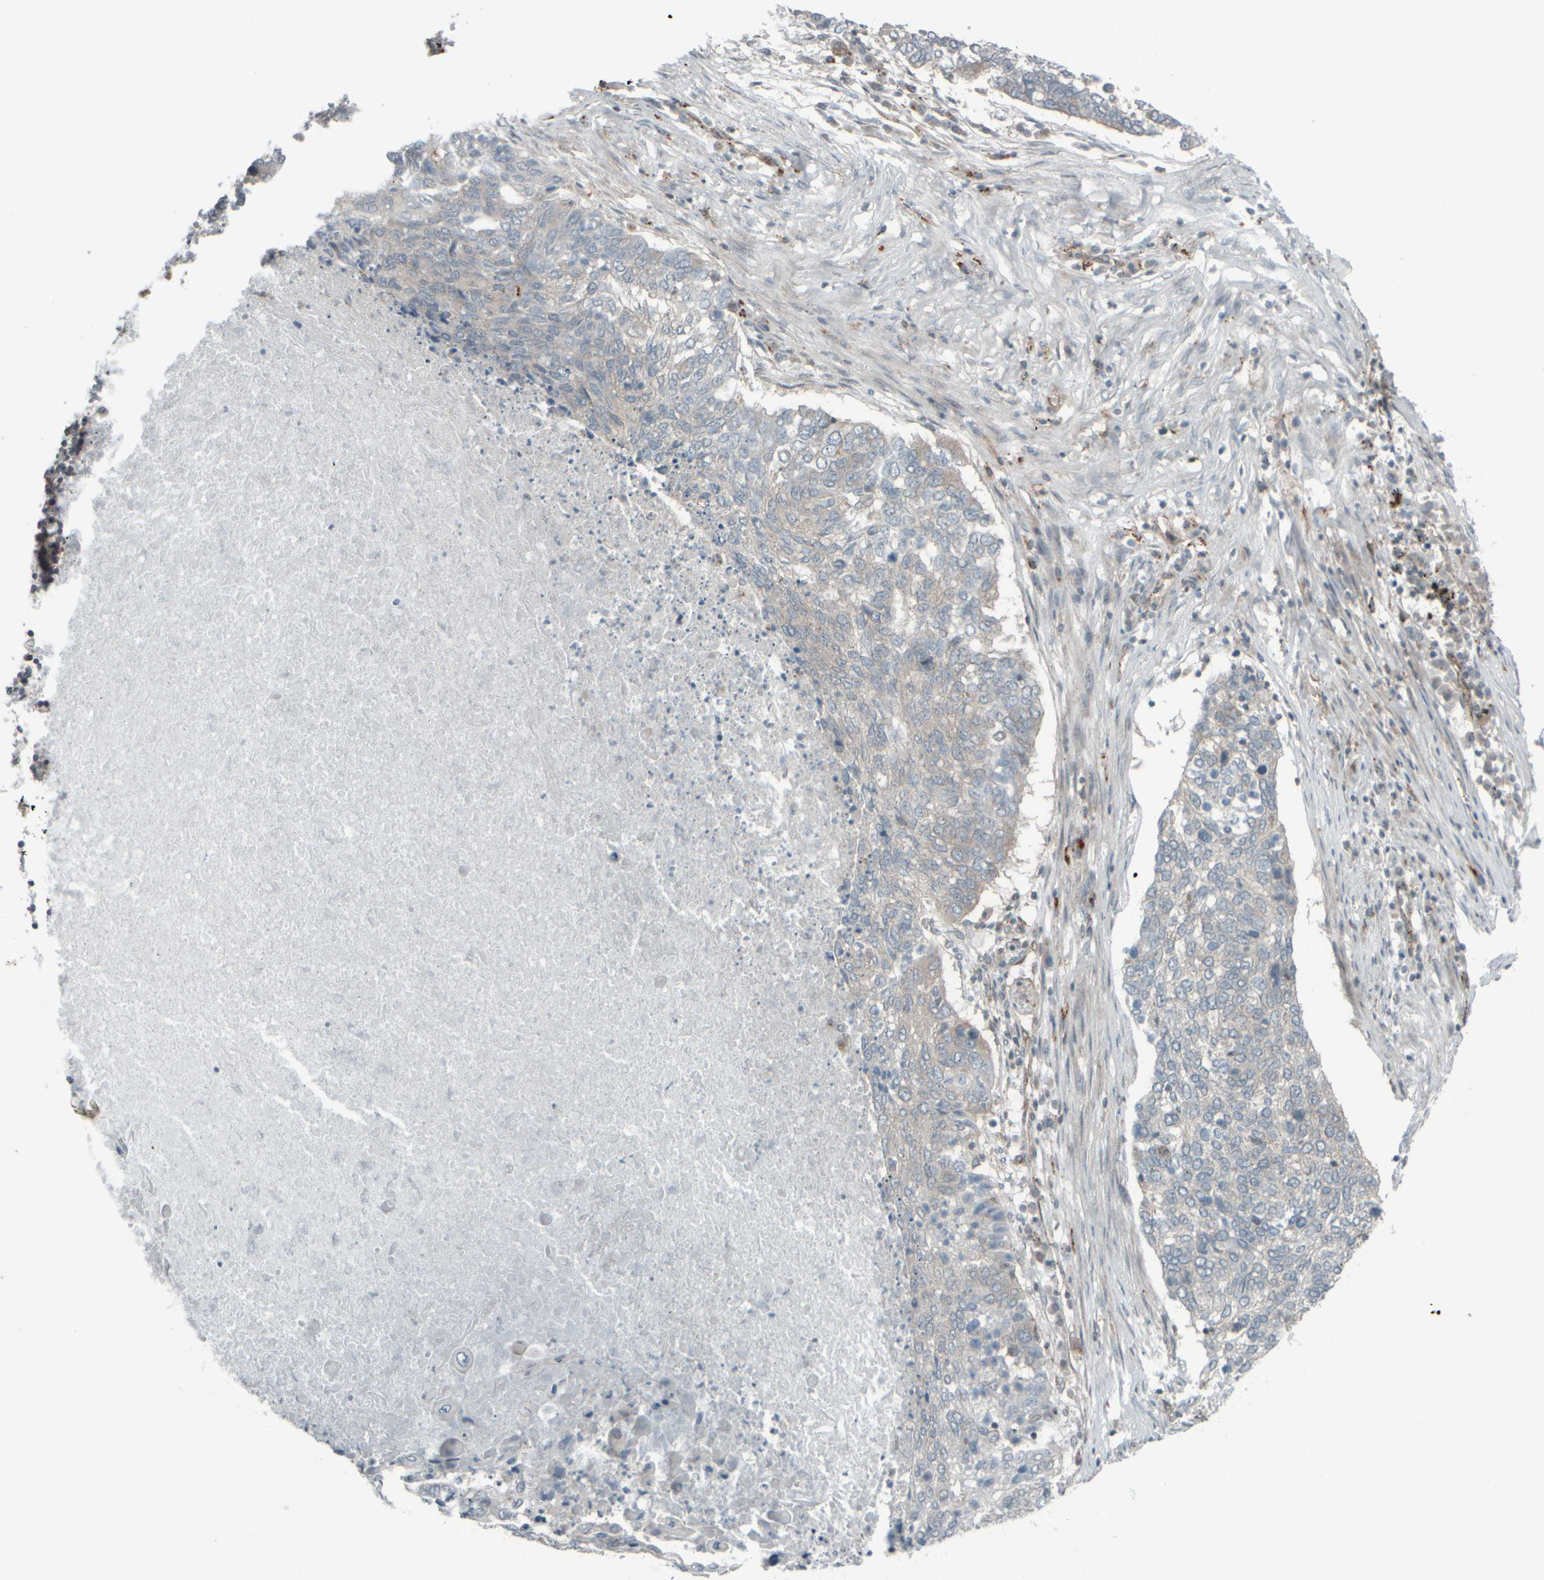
{"staining": {"intensity": "negative", "quantity": "none", "location": "none"}, "tissue": "lung cancer", "cell_type": "Tumor cells", "image_type": "cancer", "snomed": [{"axis": "morphology", "description": "Squamous cell carcinoma, NOS"}, {"axis": "topography", "description": "Lung"}], "caption": "This photomicrograph is of lung cancer (squamous cell carcinoma) stained with IHC to label a protein in brown with the nuclei are counter-stained blue. There is no staining in tumor cells.", "gene": "GIGYF1", "patient": {"sex": "female", "age": 63}}